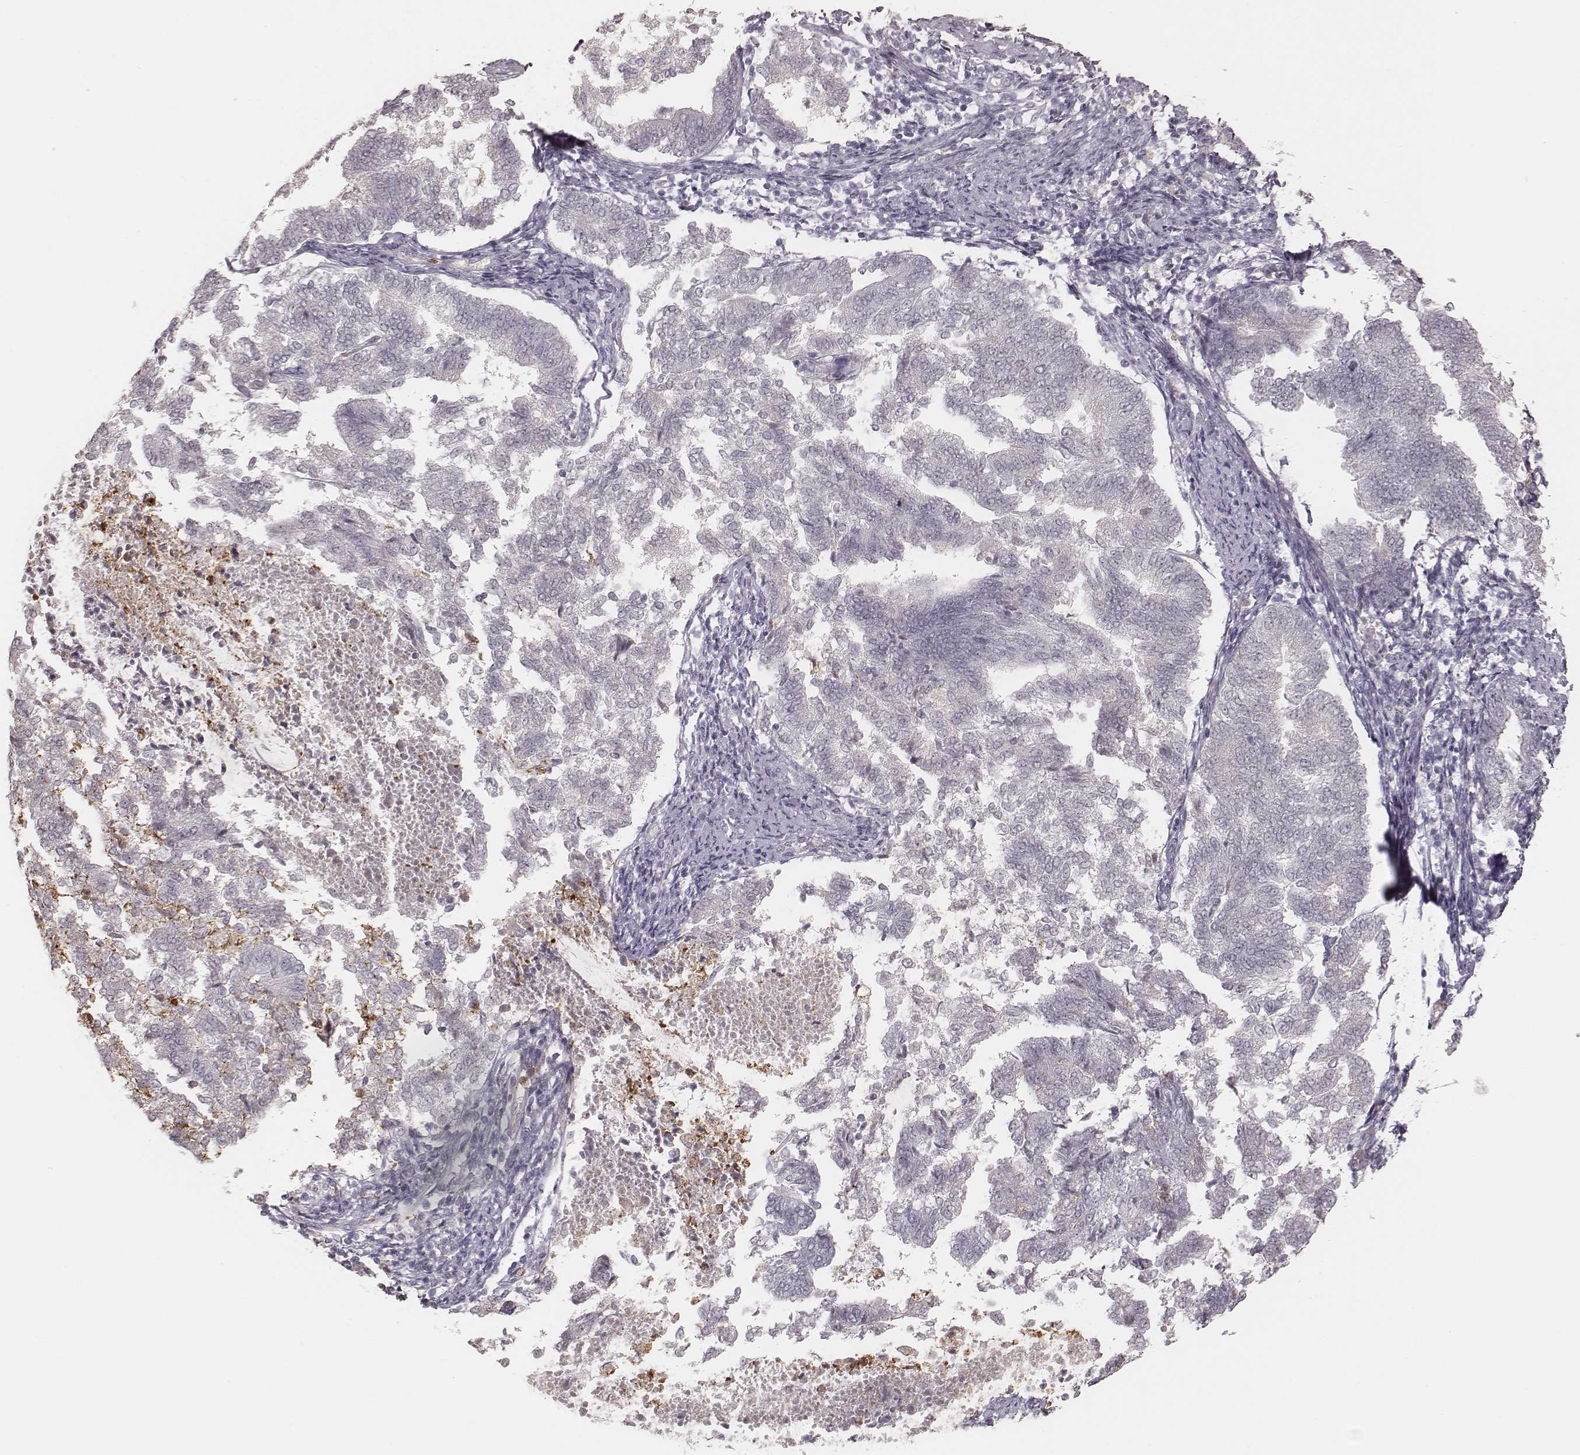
{"staining": {"intensity": "negative", "quantity": "none", "location": "none"}, "tissue": "endometrial cancer", "cell_type": "Tumor cells", "image_type": "cancer", "snomed": [{"axis": "morphology", "description": "Adenocarcinoma, NOS"}, {"axis": "topography", "description": "Endometrium"}], "caption": "IHC photomicrograph of neoplastic tissue: human endometrial adenocarcinoma stained with DAB demonstrates no significant protein expression in tumor cells.", "gene": "KITLG", "patient": {"sex": "female", "age": 65}}